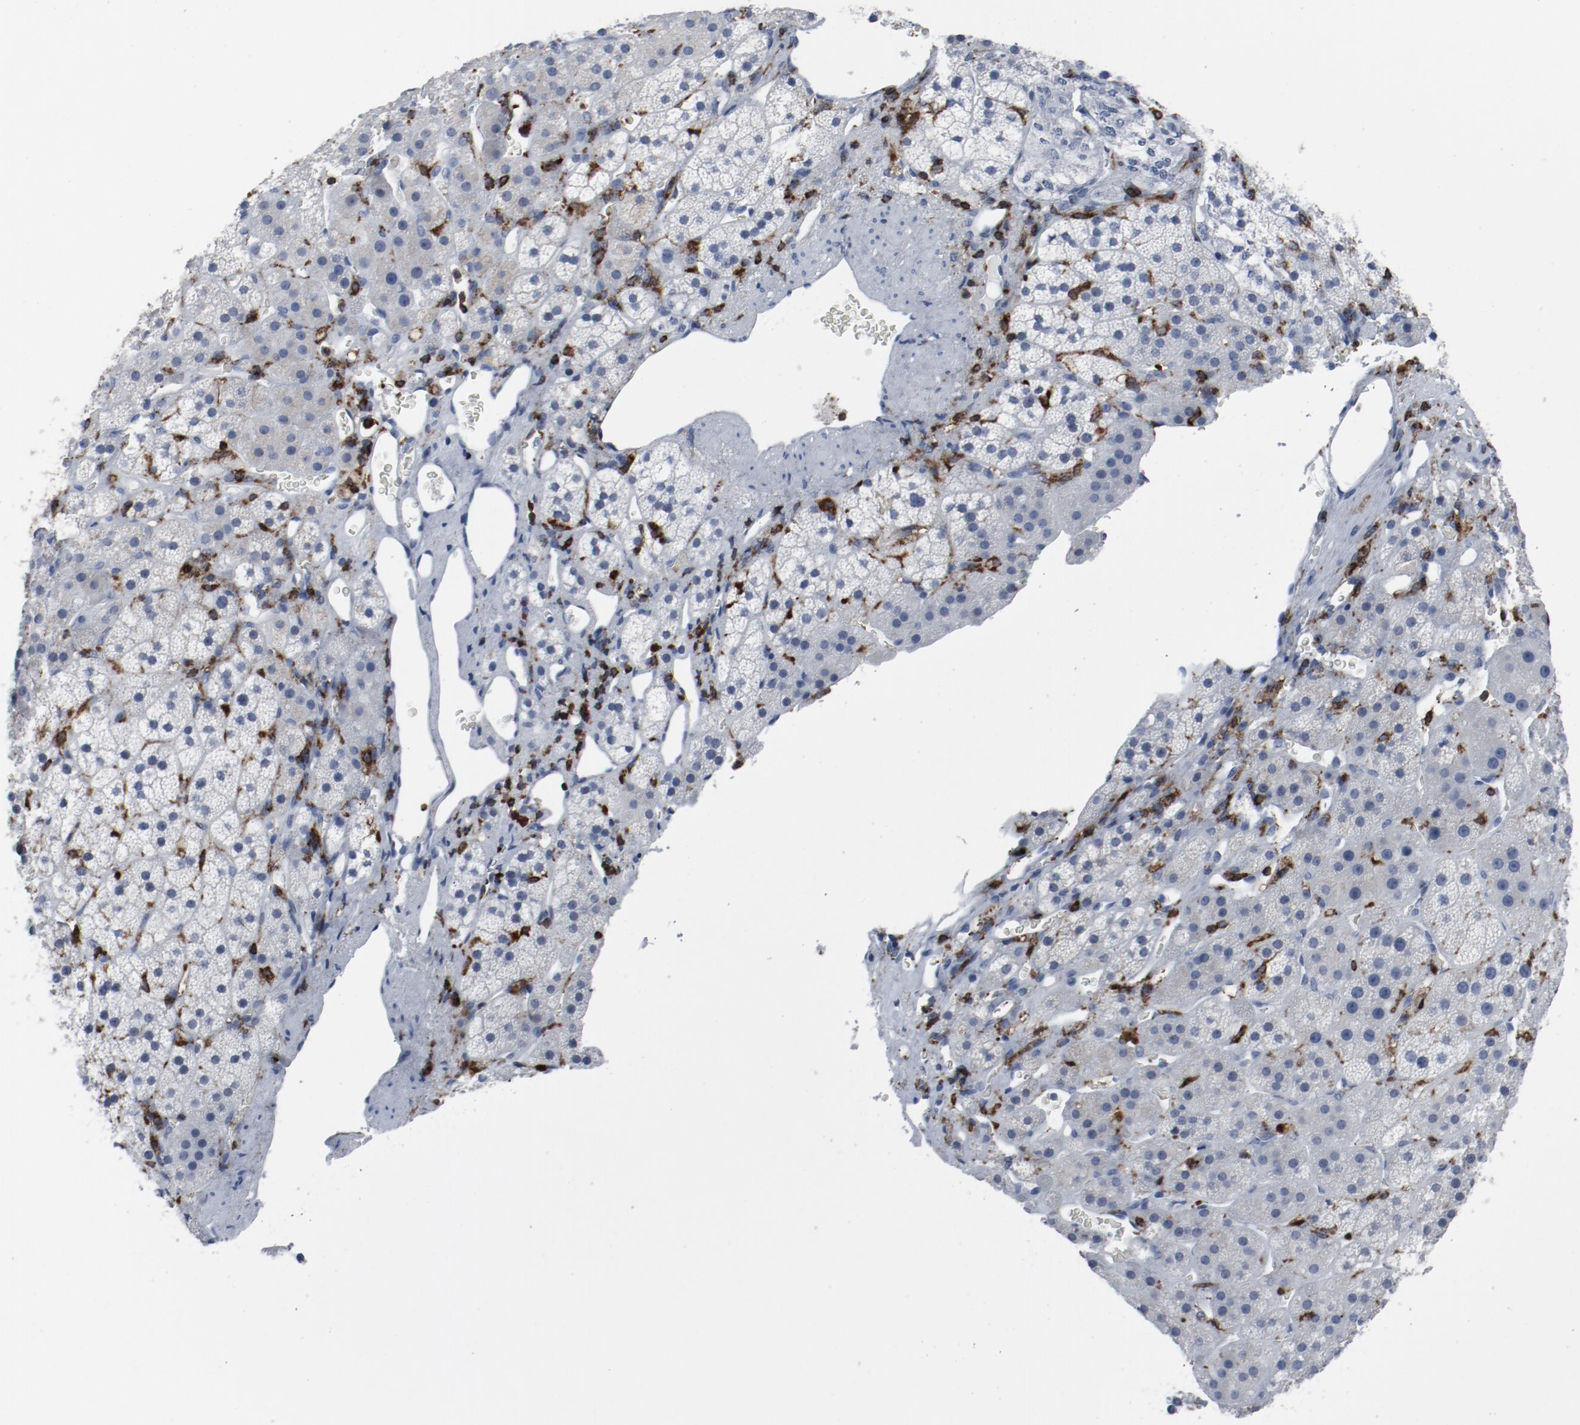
{"staining": {"intensity": "negative", "quantity": "none", "location": "none"}, "tissue": "adrenal gland", "cell_type": "Glandular cells", "image_type": "normal", "snomed": [{"axis": "morphology", "description": "Normal tissue, NOS"}, {"axis": "topography", "description": "Adrenal gland"}], "caption": "High power microscopy image of an immunohistochemistry (IHC) micrograph of benign adrenal gland, revealing no significant expression in glandular cells.", "gene": "LCP2", "patient": {"sex": "female", "age": 44}}